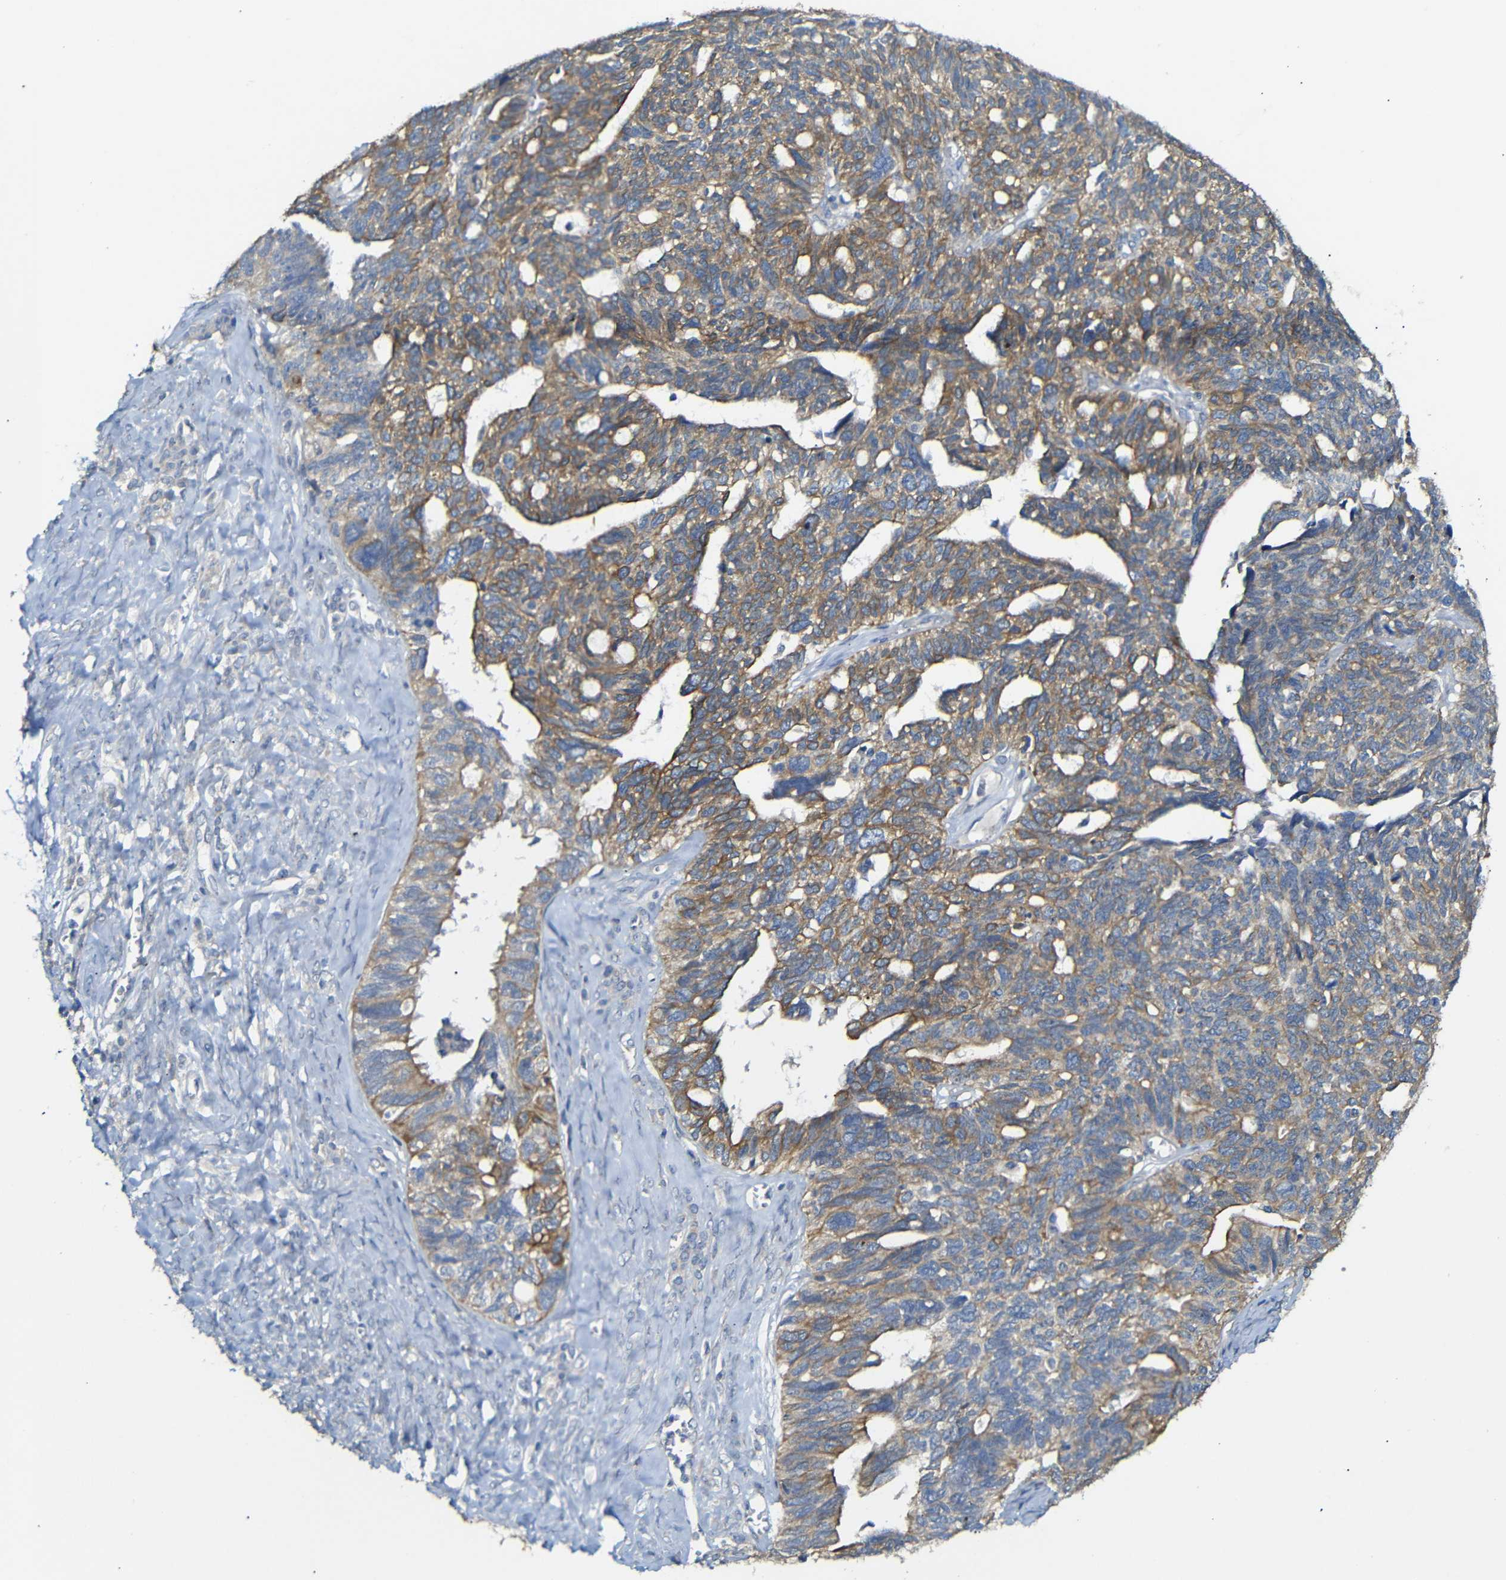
{"staining": {"intensity": "moderate", "quantity": ">75%", "location": "cytoplasmic/membranous"}, "tissue": "ovarian cancer", "cell_type": "Tumor cells", "image_type": "cancer", "snomed": [{"axis": "morphology", "description": "Cystadenocarcinoma, serous, NOS"}, {"axis": "topography", "description": "Ovary"}], "caption": "Tumor cells show medium levels of moderate cytoplasmic/membranous staining in approximately >75% of cells in ovarian serous cystadenocarcinoma.", "gene": "ALOX15", "patient": {"sex": "female", "age": 79}}